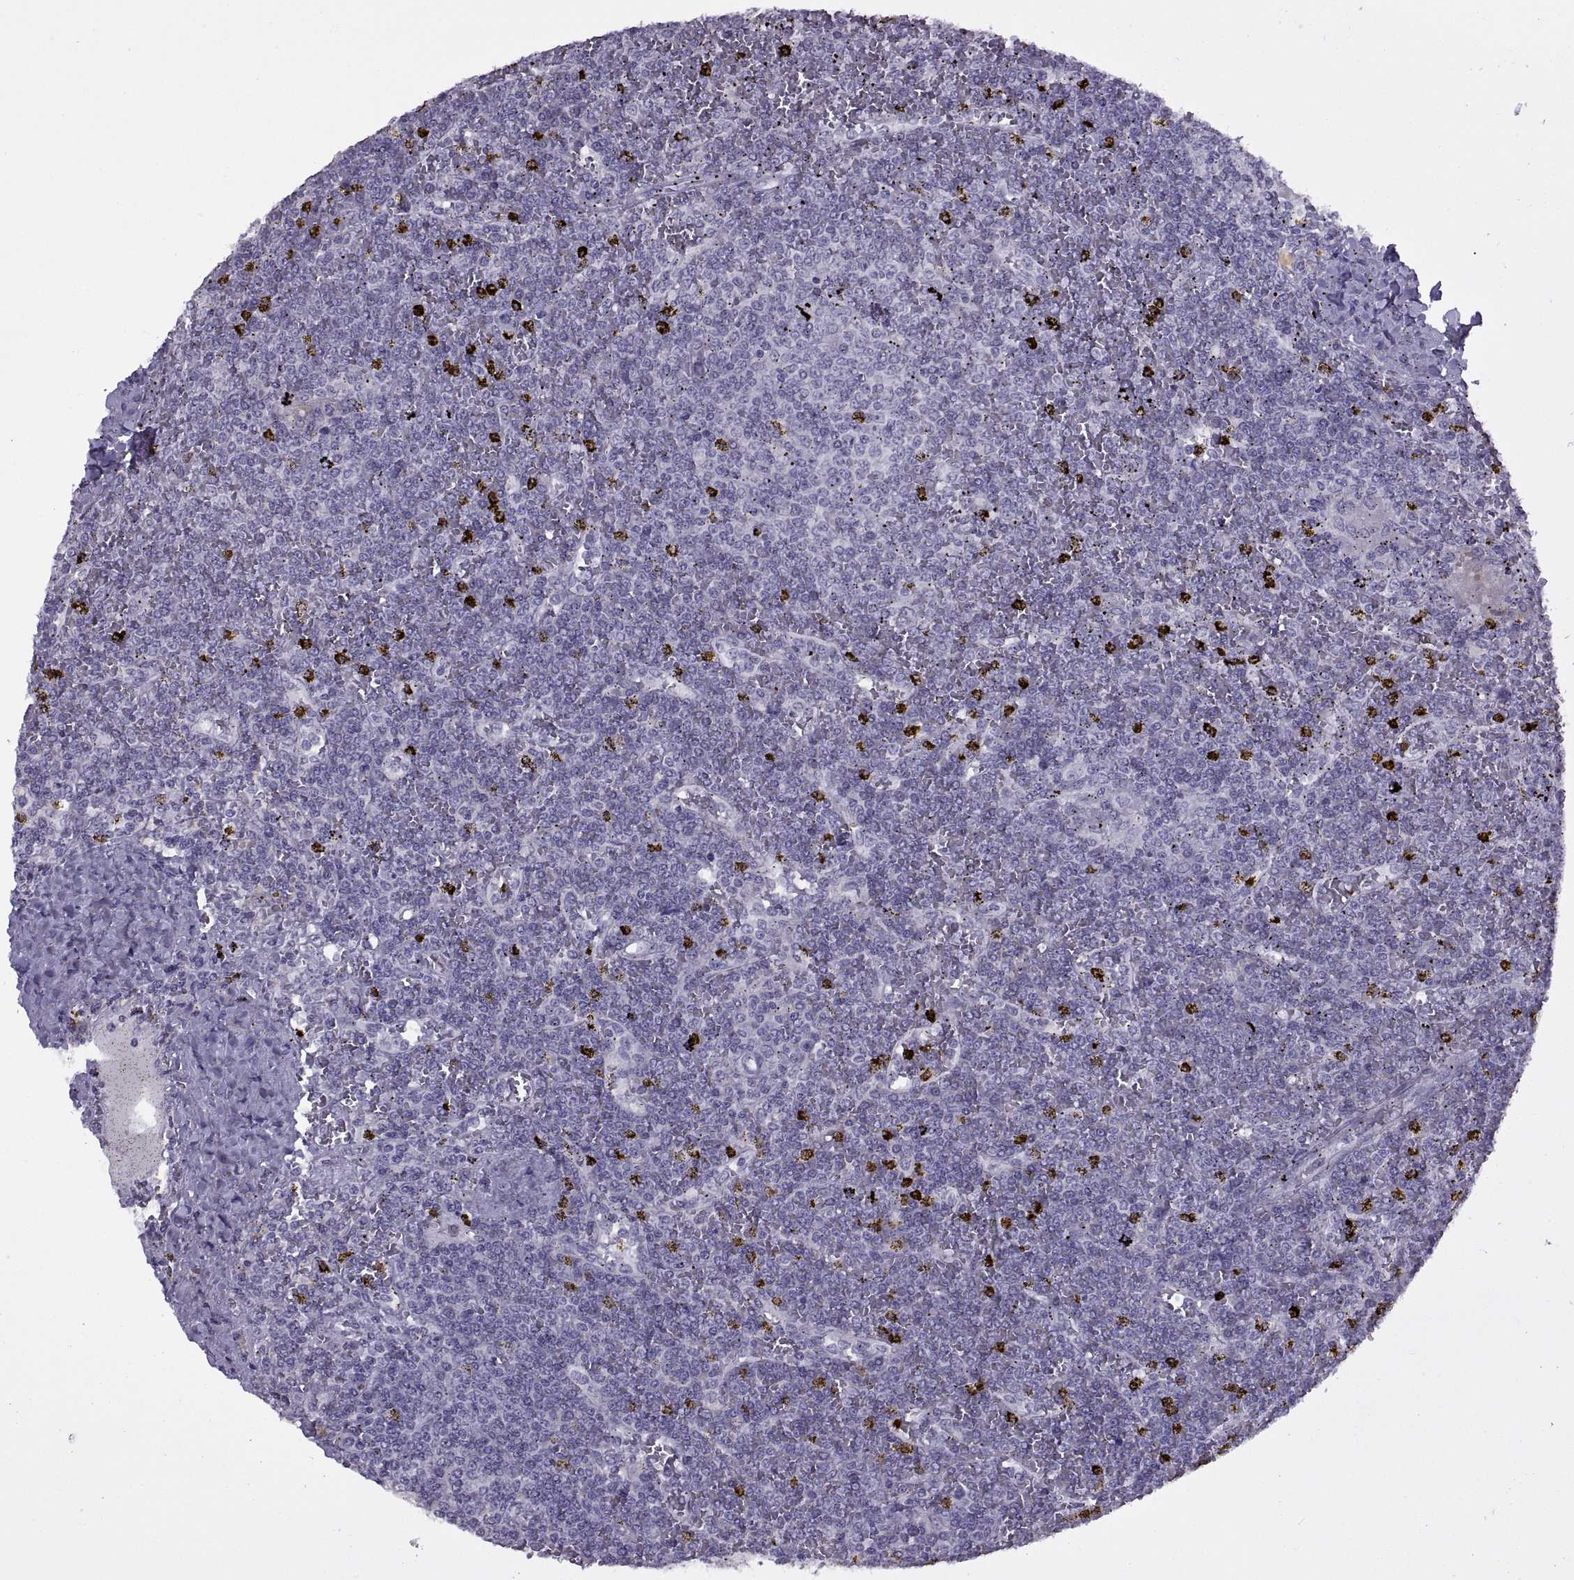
{"staining": {"intensity": "negative", "quantity": "none", "location": "none"}, "tissue": "lymphoma", "cell_type": "Tumor cells", "image_type": "cancer", "snomed": [{"axis": "morphology", "description": "Malignant lymphoma, non-Hodgkin's type, Low grade"}, {"axis": "topography", "description": "Spleen"}], "caption": "This is an immunohistochemistry image of low-grade malignant lymphoma, non-Hodgkin's type. There is no staining in tumor cells.", "gene": "ASIC2", "patient": {"sex": "female", "age": 19}}